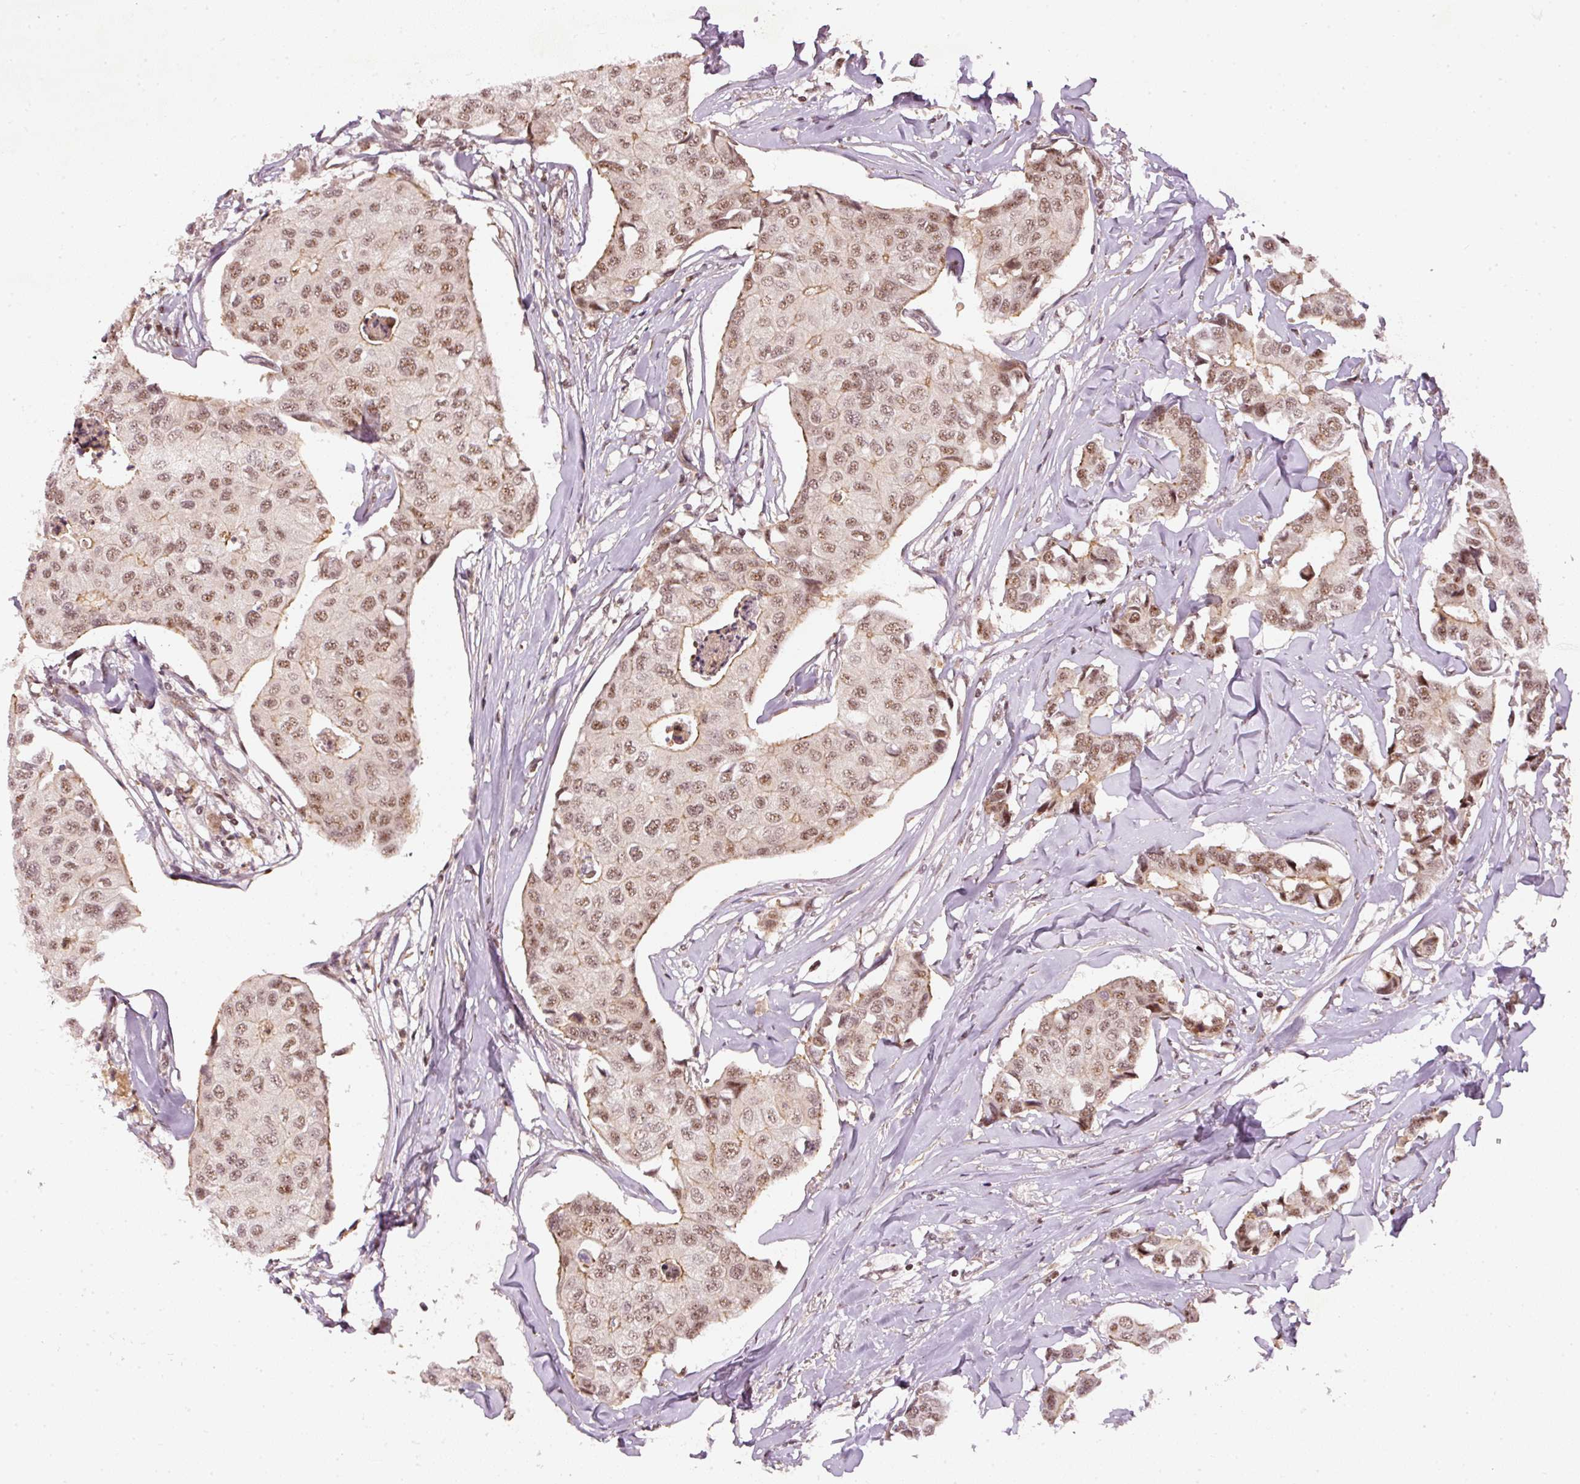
{"staining": {"intensity": "moderate", "quantity": ">75%", "location": "nuclear"}, "tissue": "breast cancer", "cell_type": "Tumor cells", "image_type": "cancer", "snomed": [{"axis": "morphology", "description": "Duct carcinoma"}, {"axis": "topography", "description": "Breast"}], "caption": "DAB (3,3'-diaminobenzidine) immunohistochemical staining of human breast cancer reveals moderate nuclear protein staining in about >75% of tumor cells.", "gene": "THOC6", "patient": {"sex": "female", "age": 80}}